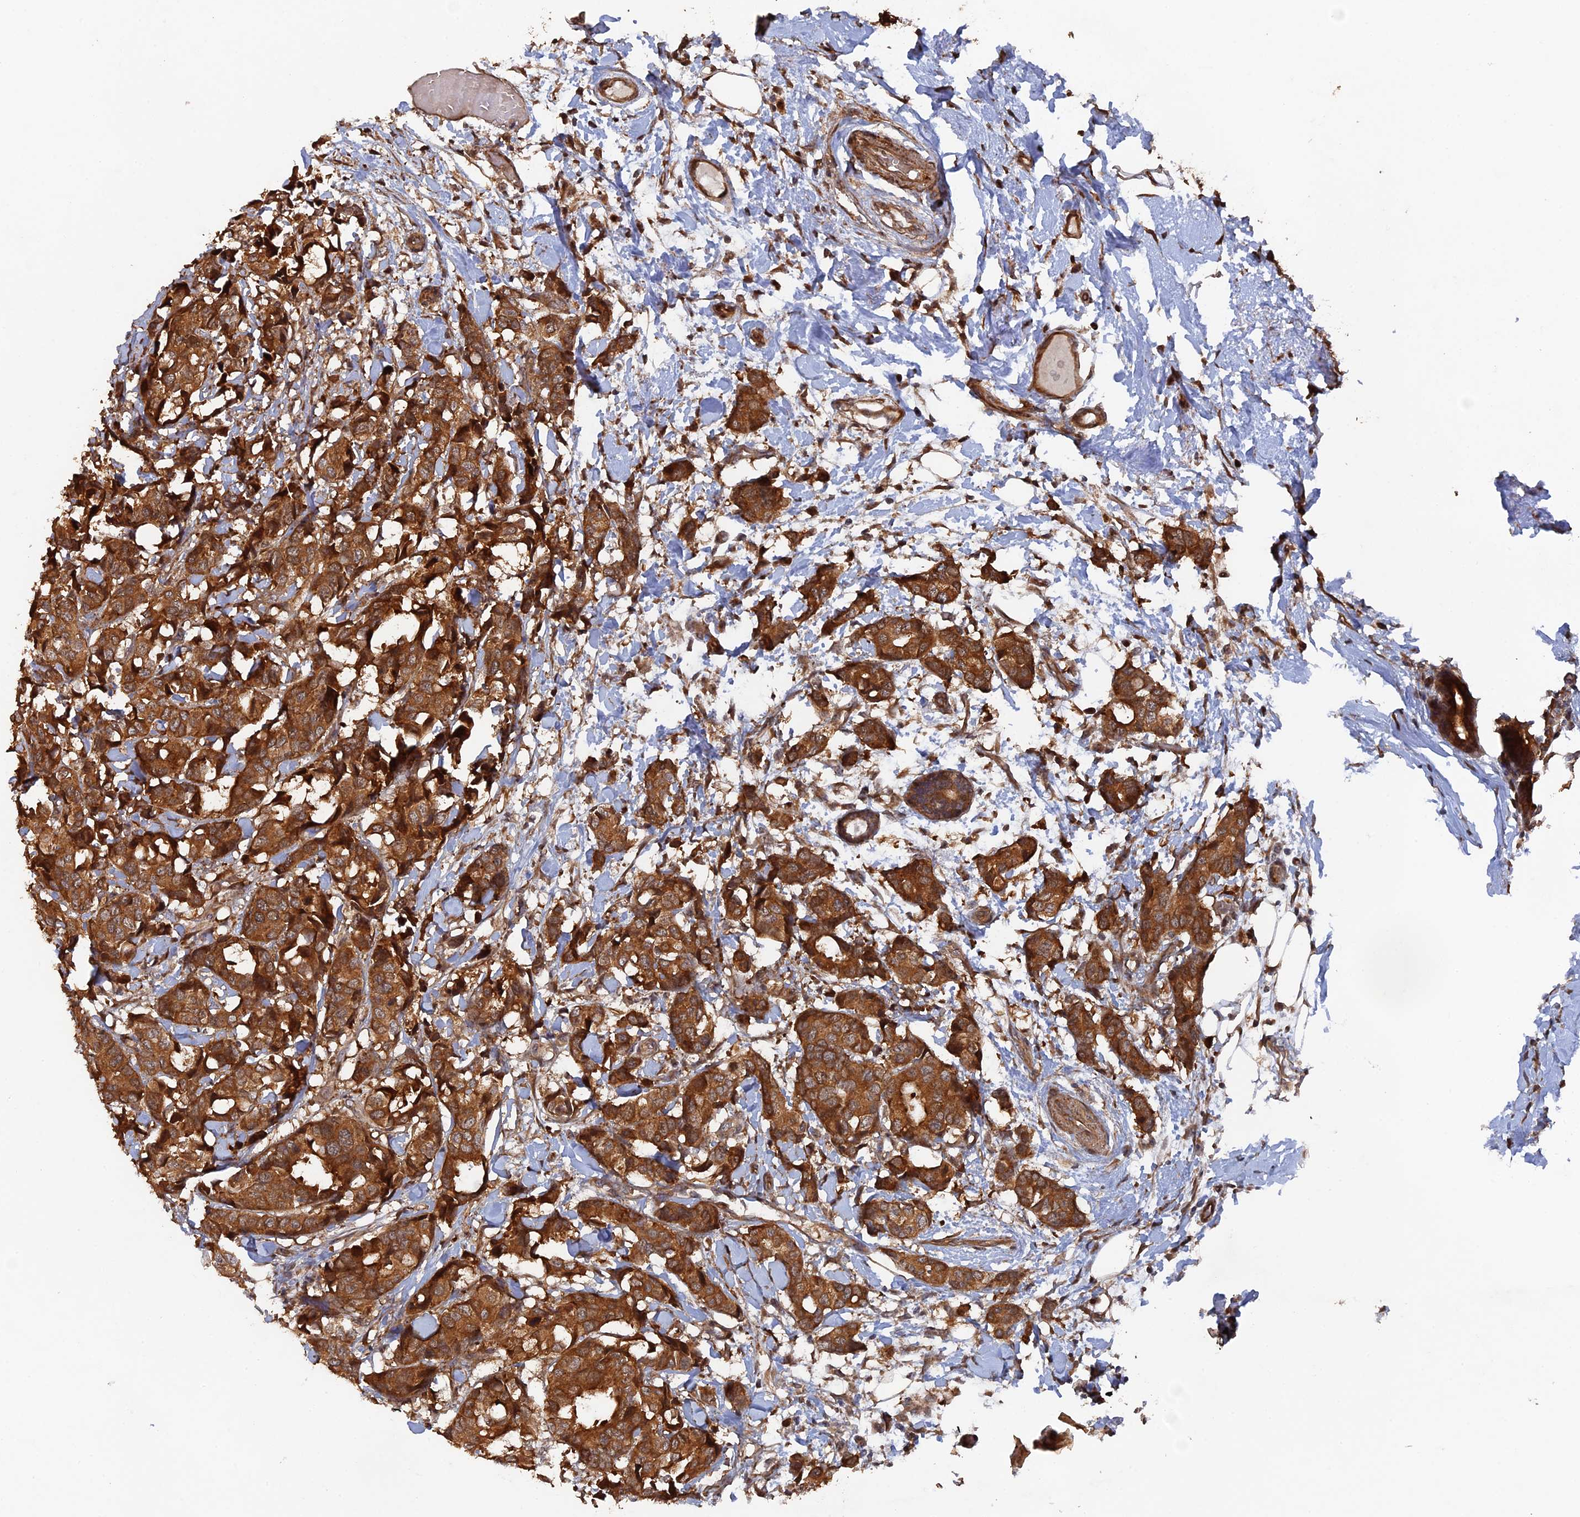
{"staining": {"intensity": "strong", "quantity": ">75%", "location": "cytoplasmic/membranous"}, "tissue": "breast cancer", "cell_type": "Tumor cells", "image_type": "cancer", "snomed": [{"axis": "morphology", "description": "Normal tissue, NOS"}, {"axis": "morphology", "description": "Duct carcinoma"}, {"axis": "topography", "description": "Breast"}], "caption": "Protein analysis of breast invasive ductal carcinoma tissue reveals strong cytoplasmic/membranous expression in approximately >75% of tumor cells. (Stains: DAB in brown, nuclei in blue, Microscopy: brightfield microscopy at high magnification).", "gene": "VPS37C", "patient": {"sex": "female", "age": 87}}